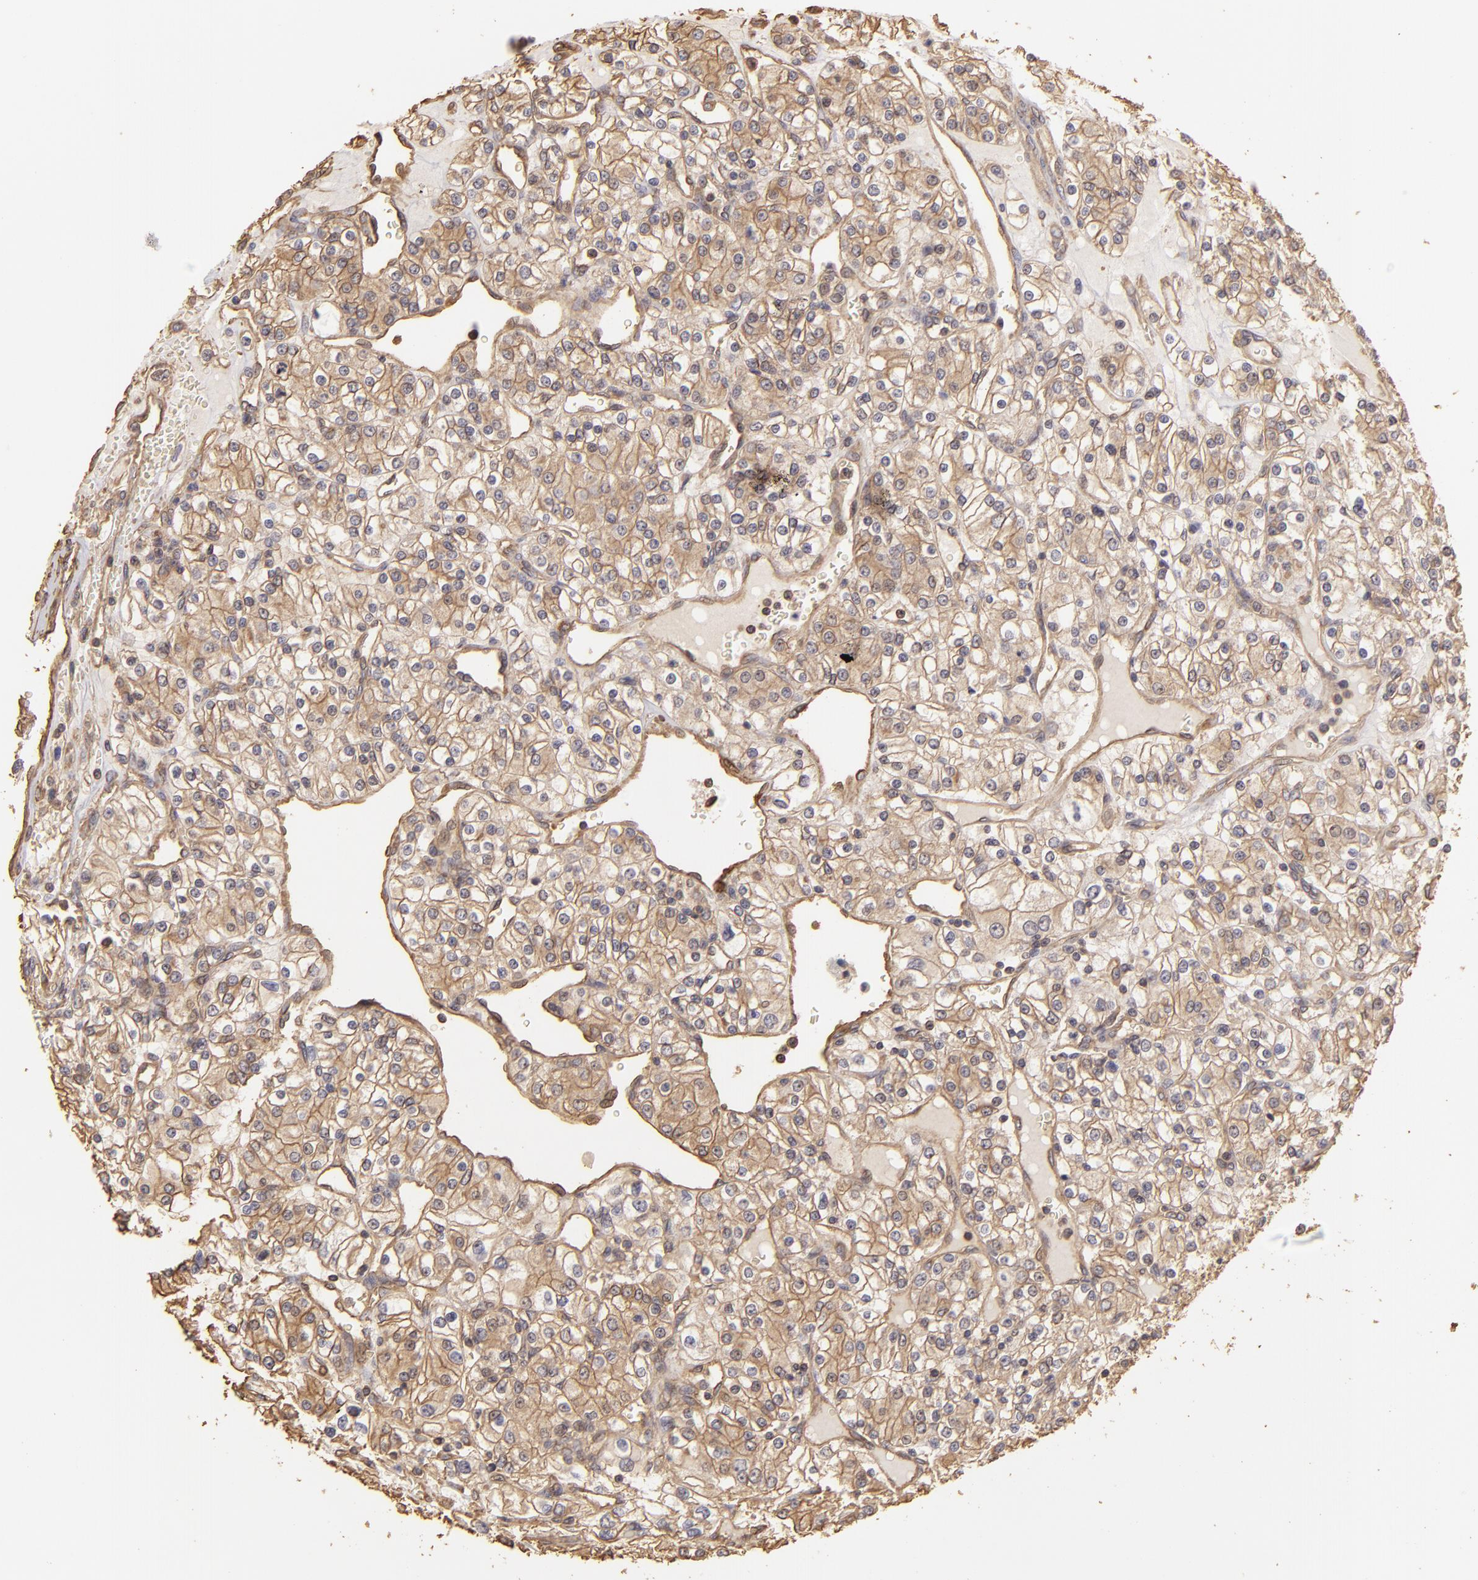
{"staining": {"intensity": "weak", "quantity": ">75%", "location": "cytoplasmic/membranous"}, "tissue": "renal cancer", "cell_type": "Tumor cells", "image_type": "cancer", "snomed": [{"axis": "morphology", "description": "Adenocarcinoma, NOS"}, {"axis": "topography", "description": "Kidney"}], "caption": "Brown immunohistochemical staining in human renal adenocarcinoma exhibits weak cytoplasmic/membranous staining in approximately >75% of tumor cells. The staining was performed using DAB to visualize the protein expression in brown, while the nuclei were stained in blue with hematoxylin (Magnification: 20x).", "gene": "HSPB6", "patient": {"sex": "female", "age": 62}}